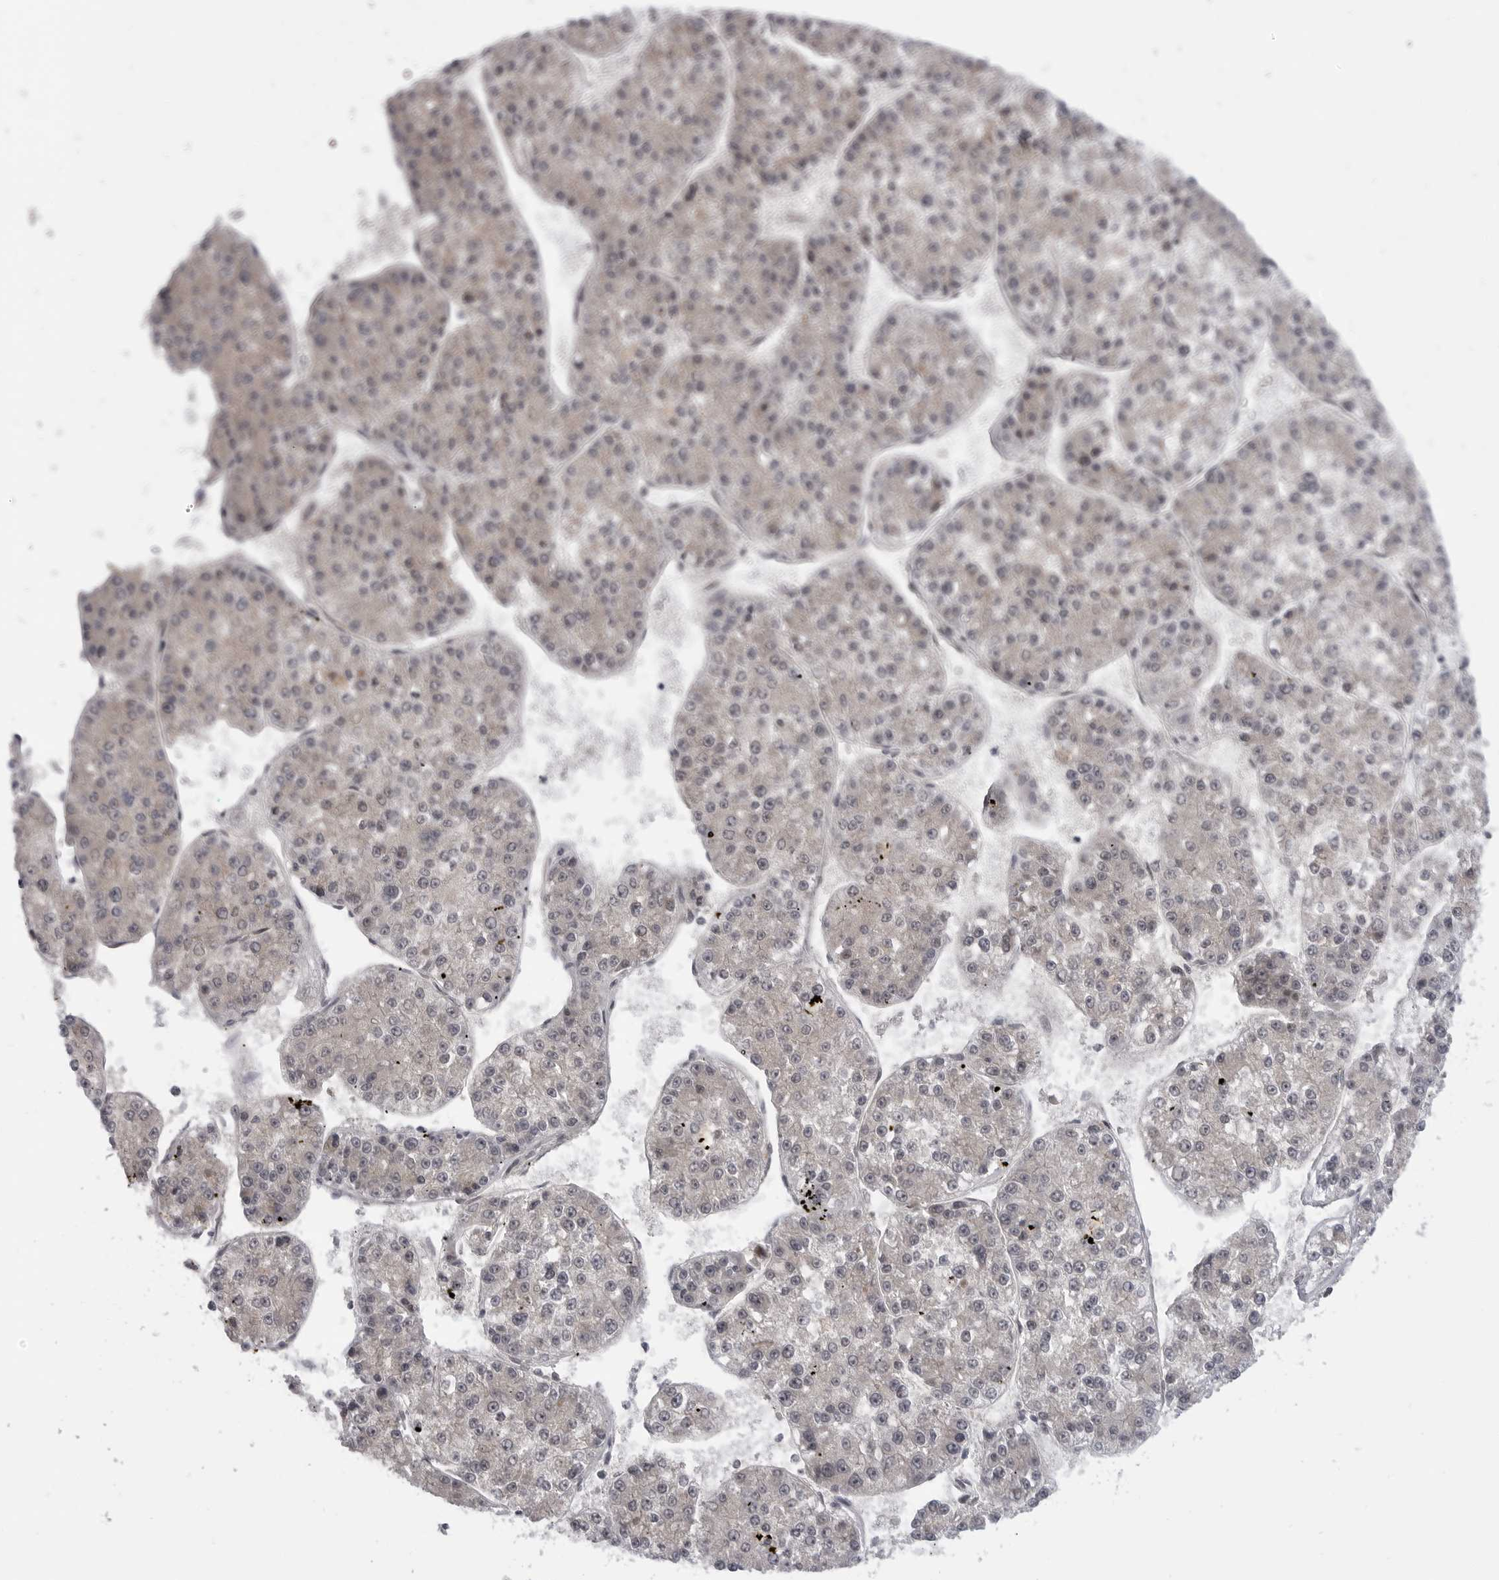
{"staining": {"intensity": "negative", "quantity": "none", "location": "none"}, "tissue": "liver cancer", "cell_type": "Tumor cells", "image_type": "cancer", "snomed": [{"axis": "morphology", "description": "Carcinoma, Hepatocellular, NOS"}, {"axis": "topography", "description": "Liver"}], "caption": "This is a micrograph of immunohistochemistry staining of liver cancer, which shows no expression in tumor cells.", "gene": "LRRC45", "patient": {"sex": "female", "age": 73}}